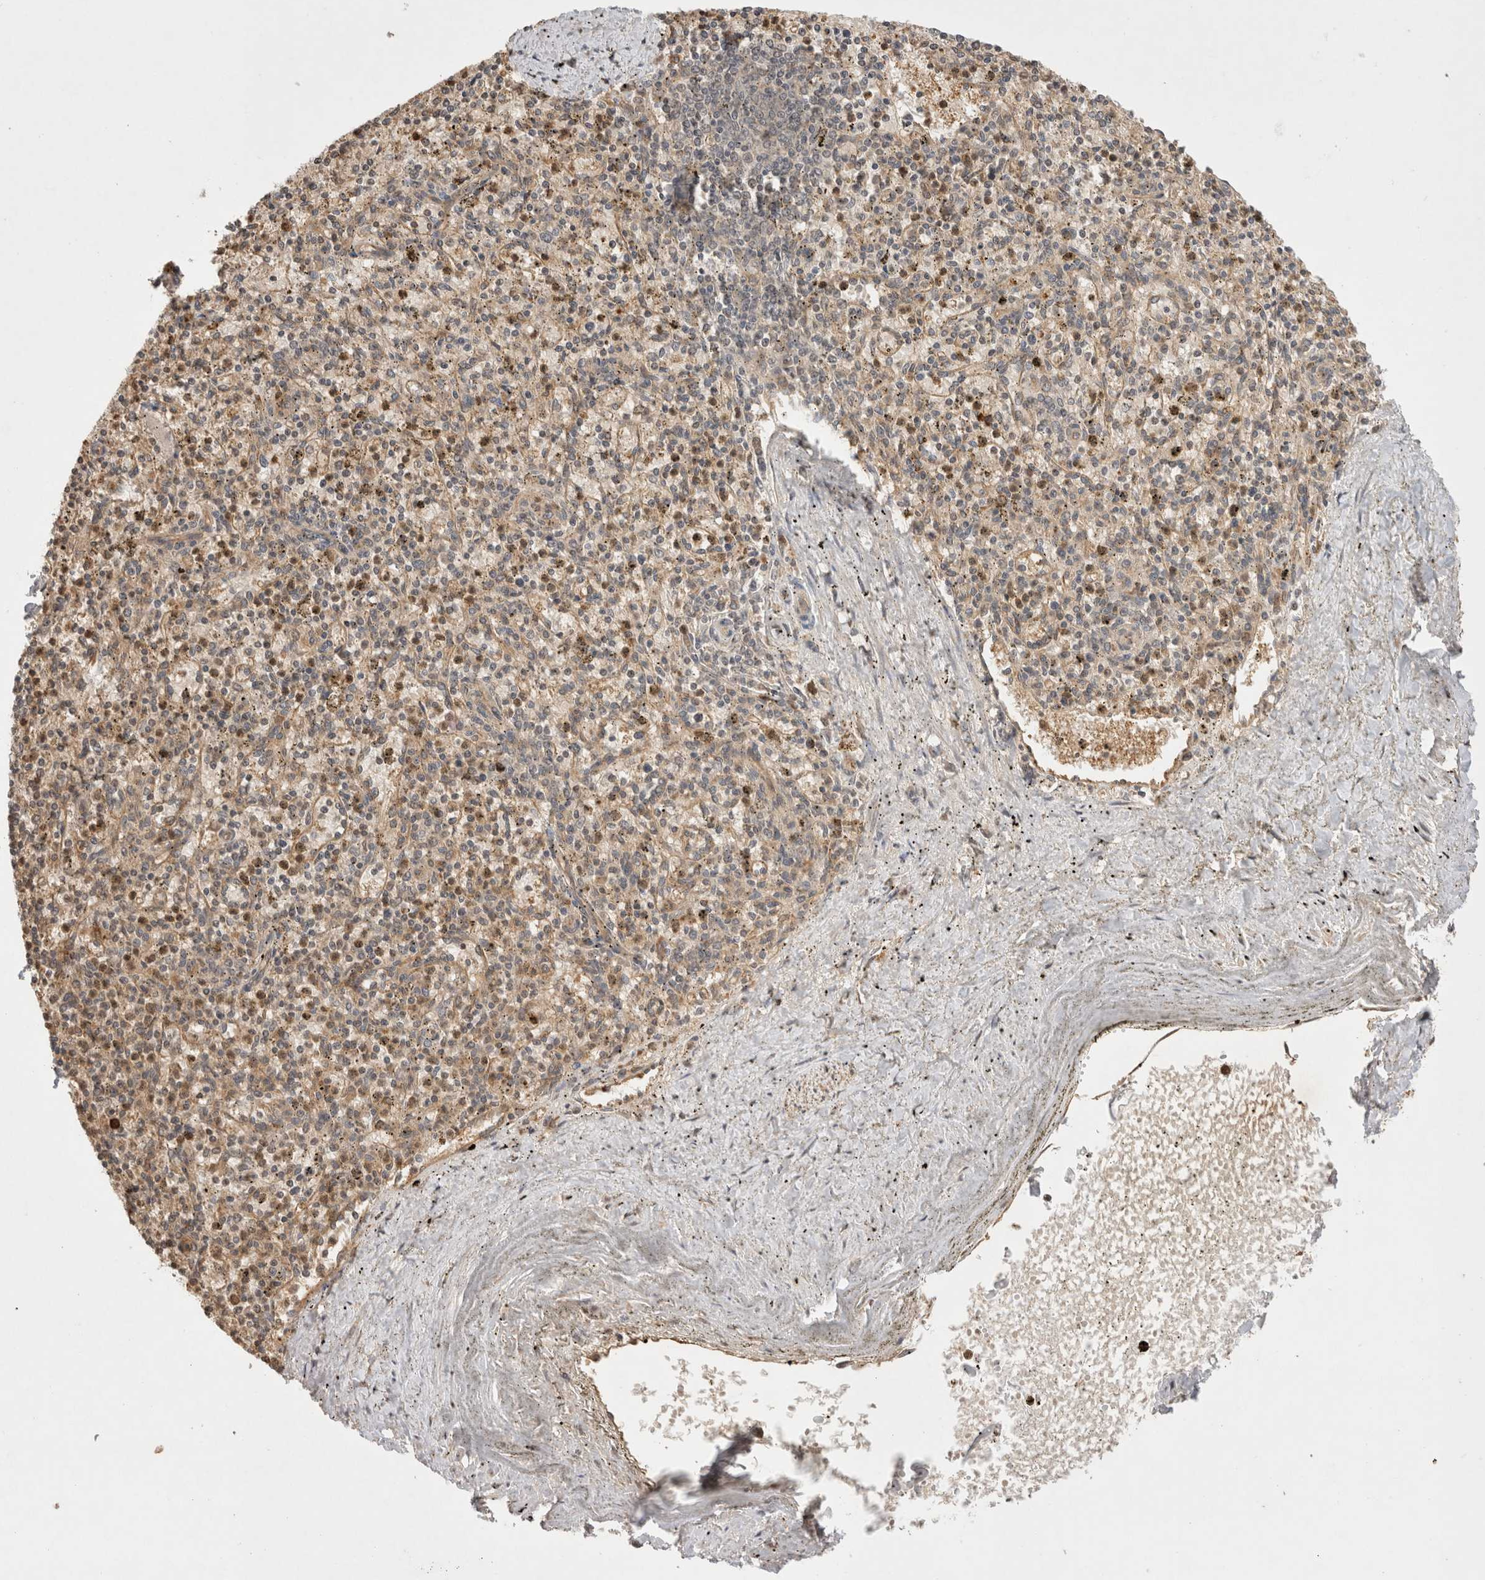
{"staining": {"intensity": "moderate", "quantity": "25%-75%", "location": "cytoplasmic/membranous"}, "tissue": "spleen", "cell_type": "Cells in red pulp", "image_type": "normal", "snomed": [{"axis": "morphology", "description": "Normal tissue, NOS"}, {"axis": "topography", "description": "Spleen"}], "caption": "Spleen stained for a protein exhibits moderate cytoplasmic/membranous positivity in cells in red pulp. (IHC, brightfield microscopy, high magnification).", "gene": "PRMT3", "patient": {"sex": "male", "age": 72}}